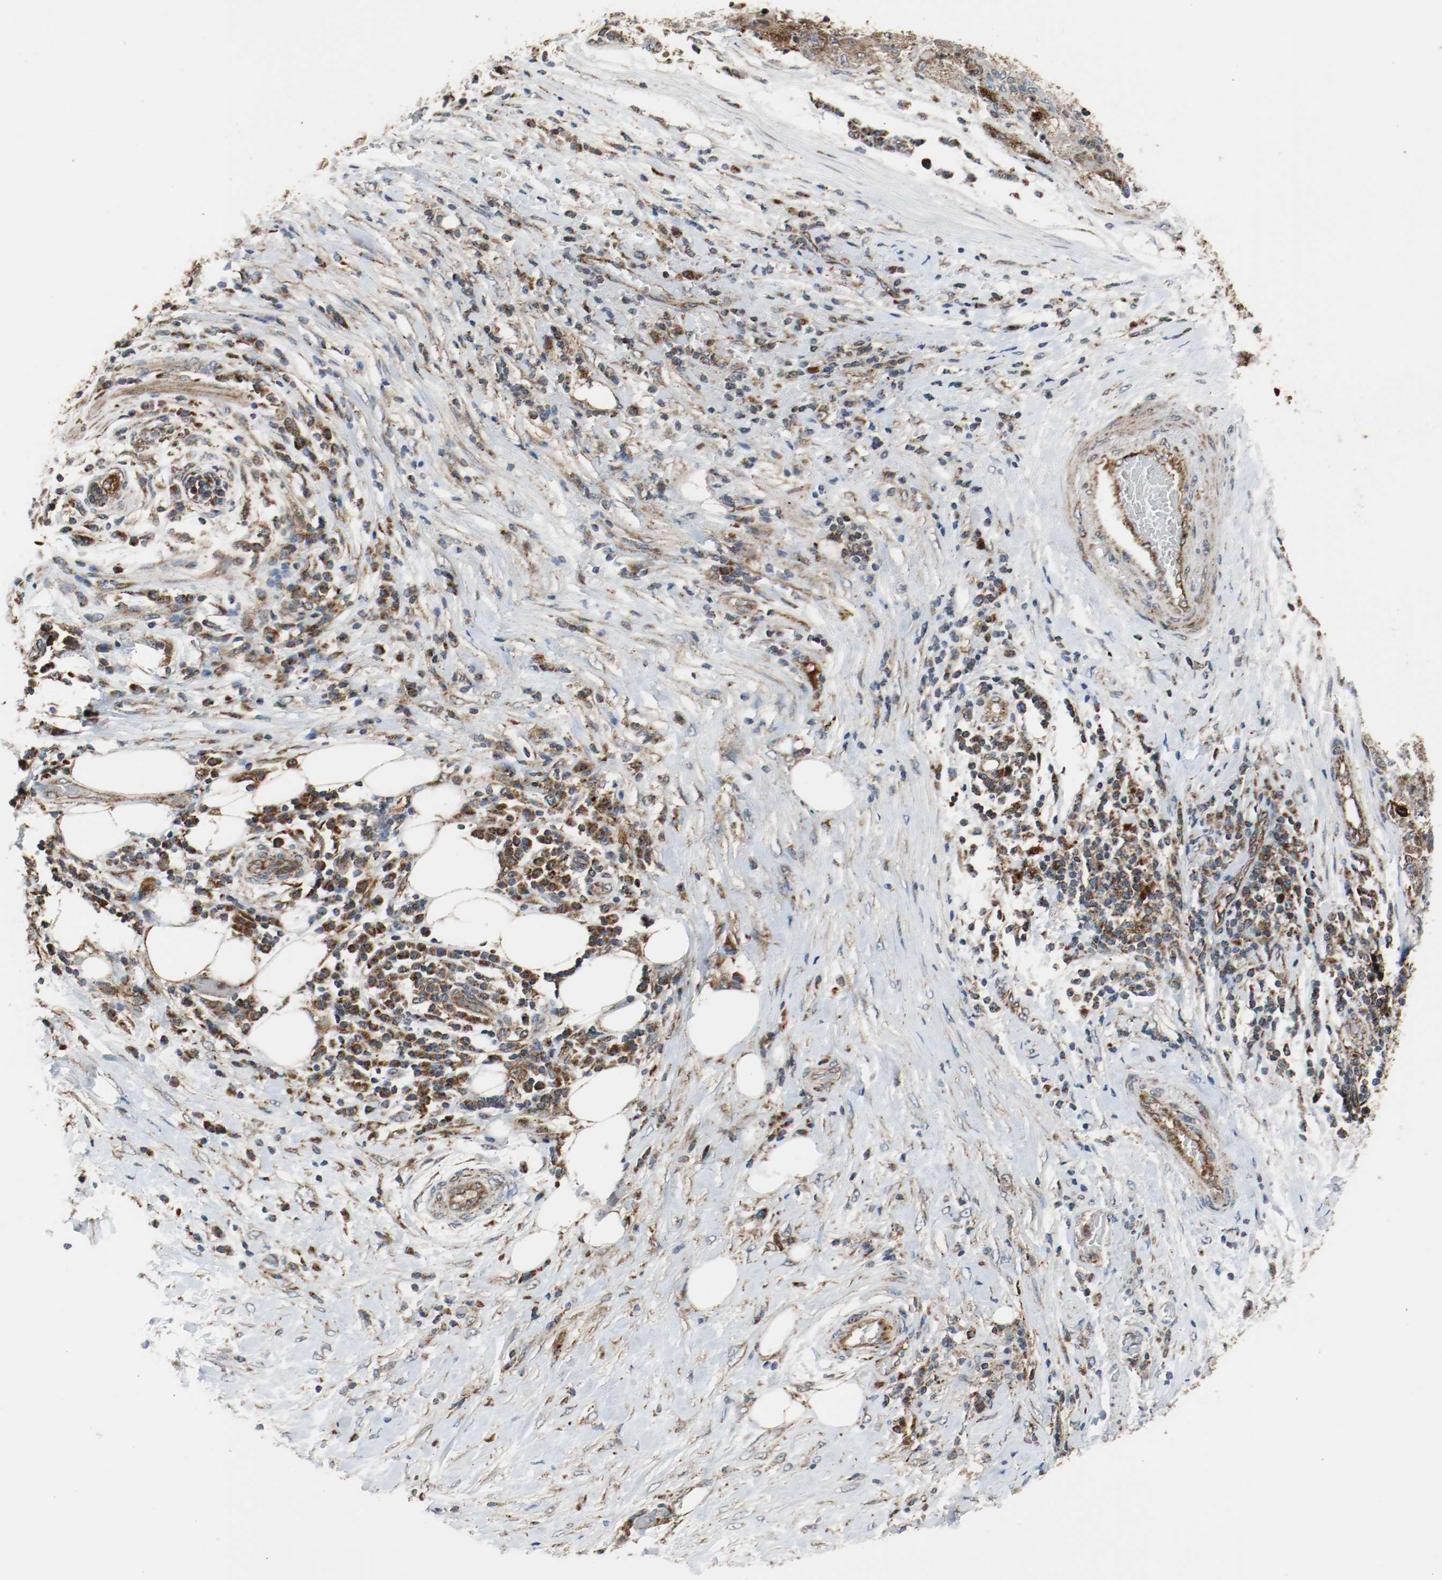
{"staining": {"intensity": "moderate", "quantity": ">75%", "location": "cytoplasmic/membranous"}, "tissue": "lung cancer", "cell_type": "Tumor cells", "image_type": "cancer", "snomed": [{"axis": "morphology", "description": "Inflammation, NOS"}, {"axis": "morphology", "description": "Squamous cell carcinoma, NOS"}, {"axis": "topography", "description": "Lymph node"}, {"axis": "topography", "description": "Soft tissue"}, {"axis": "topography", "description": "Lung"}], "caption": "Protein expression analysis of squamous cell carcinoma (lung) exhibits moderate cytoplasmic/membranous expression in about >75% of tumor cells. The staining is performed using DAB brown chromogen to label protein expression. The nuclei are counter-stained blue using hematoxylin.", "gene": "TXNRD1", "patient": {"sex": "male", "age": 66}}